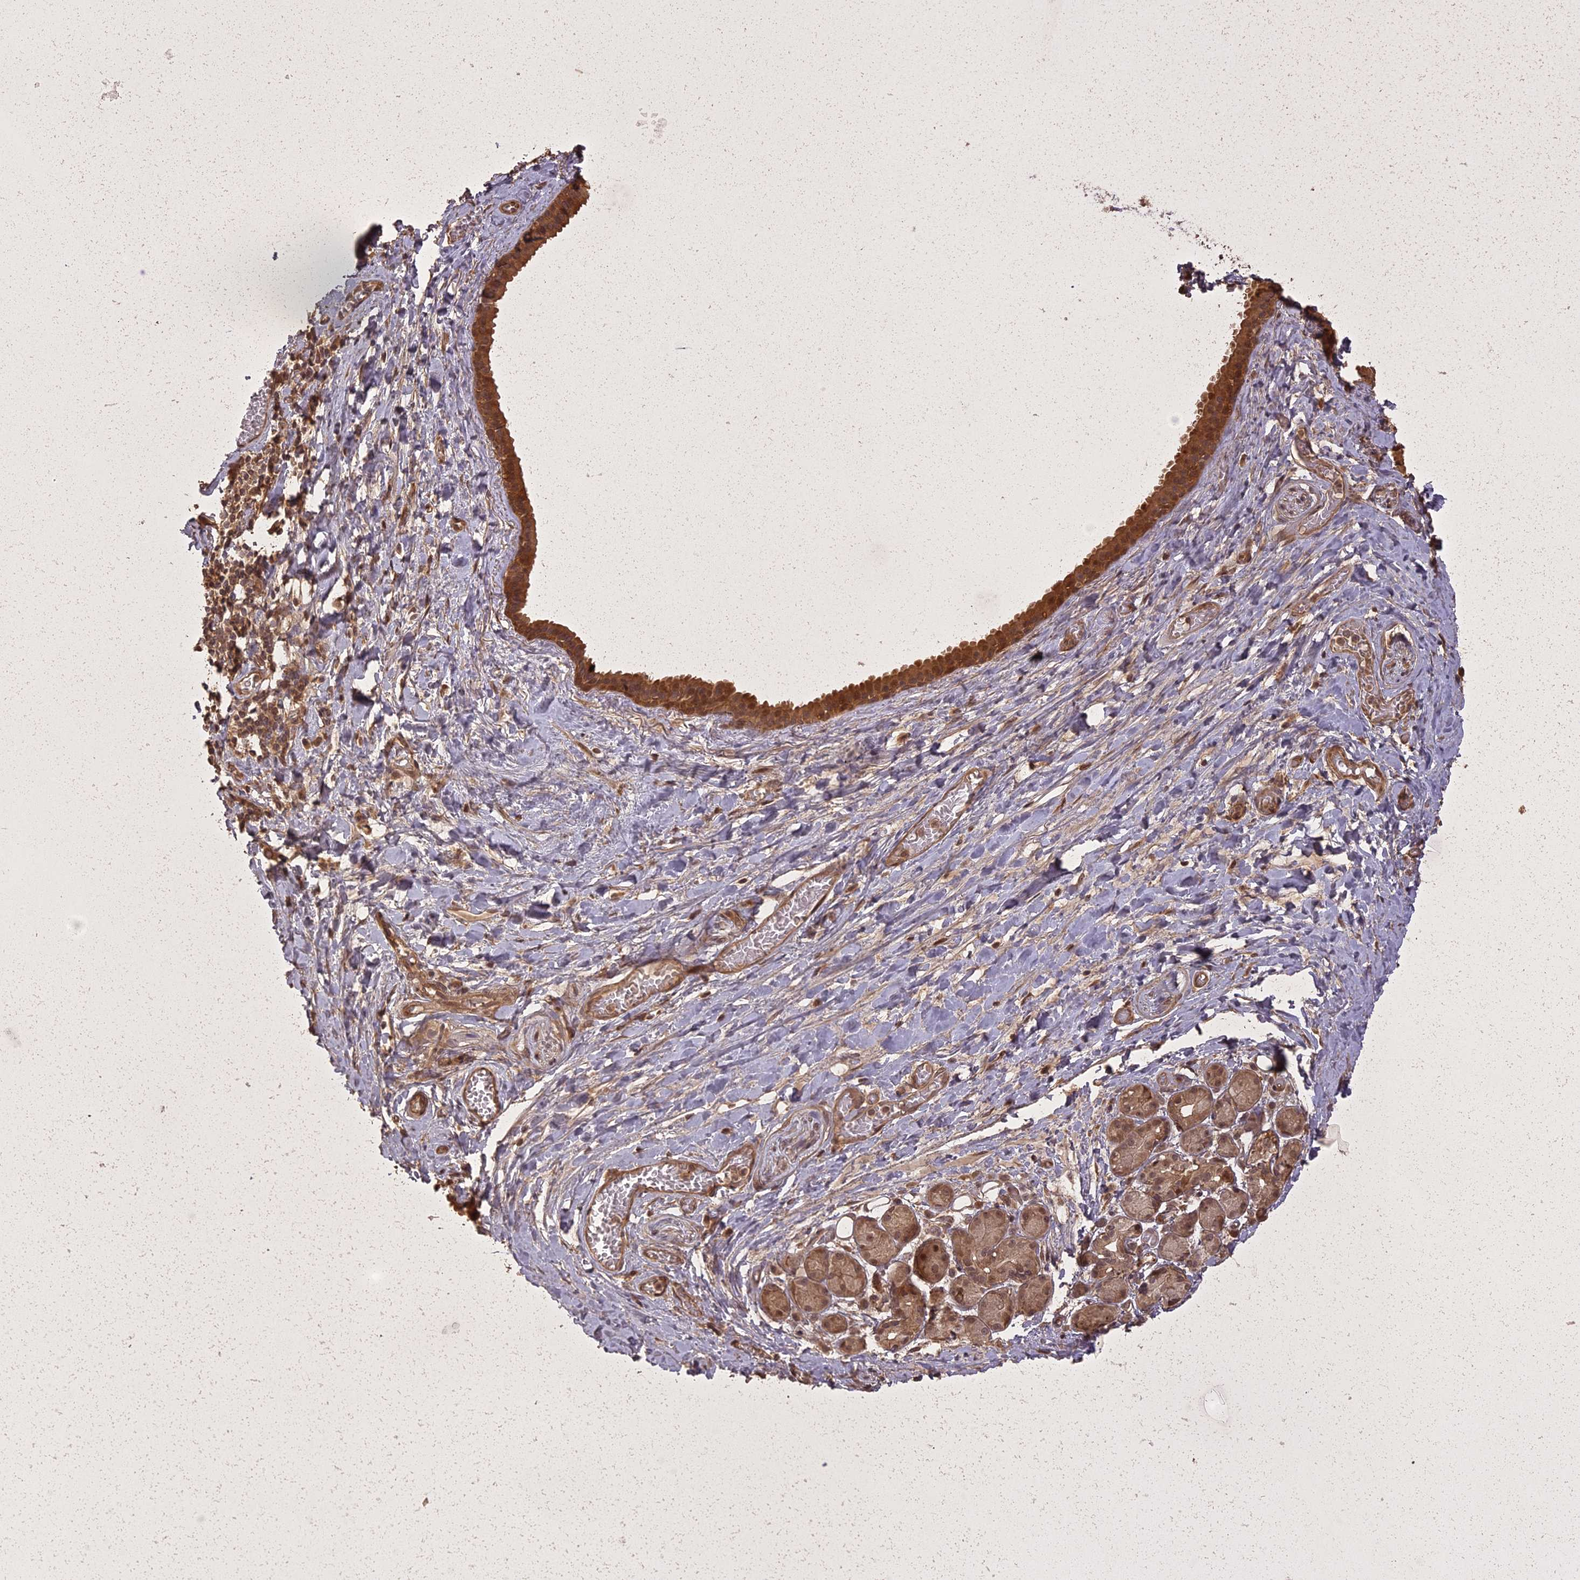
{"staining": {"intensity": "moderate", "quantity": ">75%", "location": "cytoplasmic/membranous"}, "tissue": "adipose tissue", "cell_type": "Adipocytes", "image_type": "normal", "snomed": [{"axis": "morphology", "description": "Normal tissue, NOS"}, {"axis": "topography", "description": "Salivary gland"}, {"axis": "topography", "description": "Peripheral nerve tissue"}], "caption": "A high-resolution photomicrograph shows immunohistochemistry (IHC) staining of normal adipose tissue, which demonstrates moderate cytoplasmic/membranous staining in about >75% of adipocytes.", "gene": "LIN37", "patient": {"sex": "male", "age": 62}}